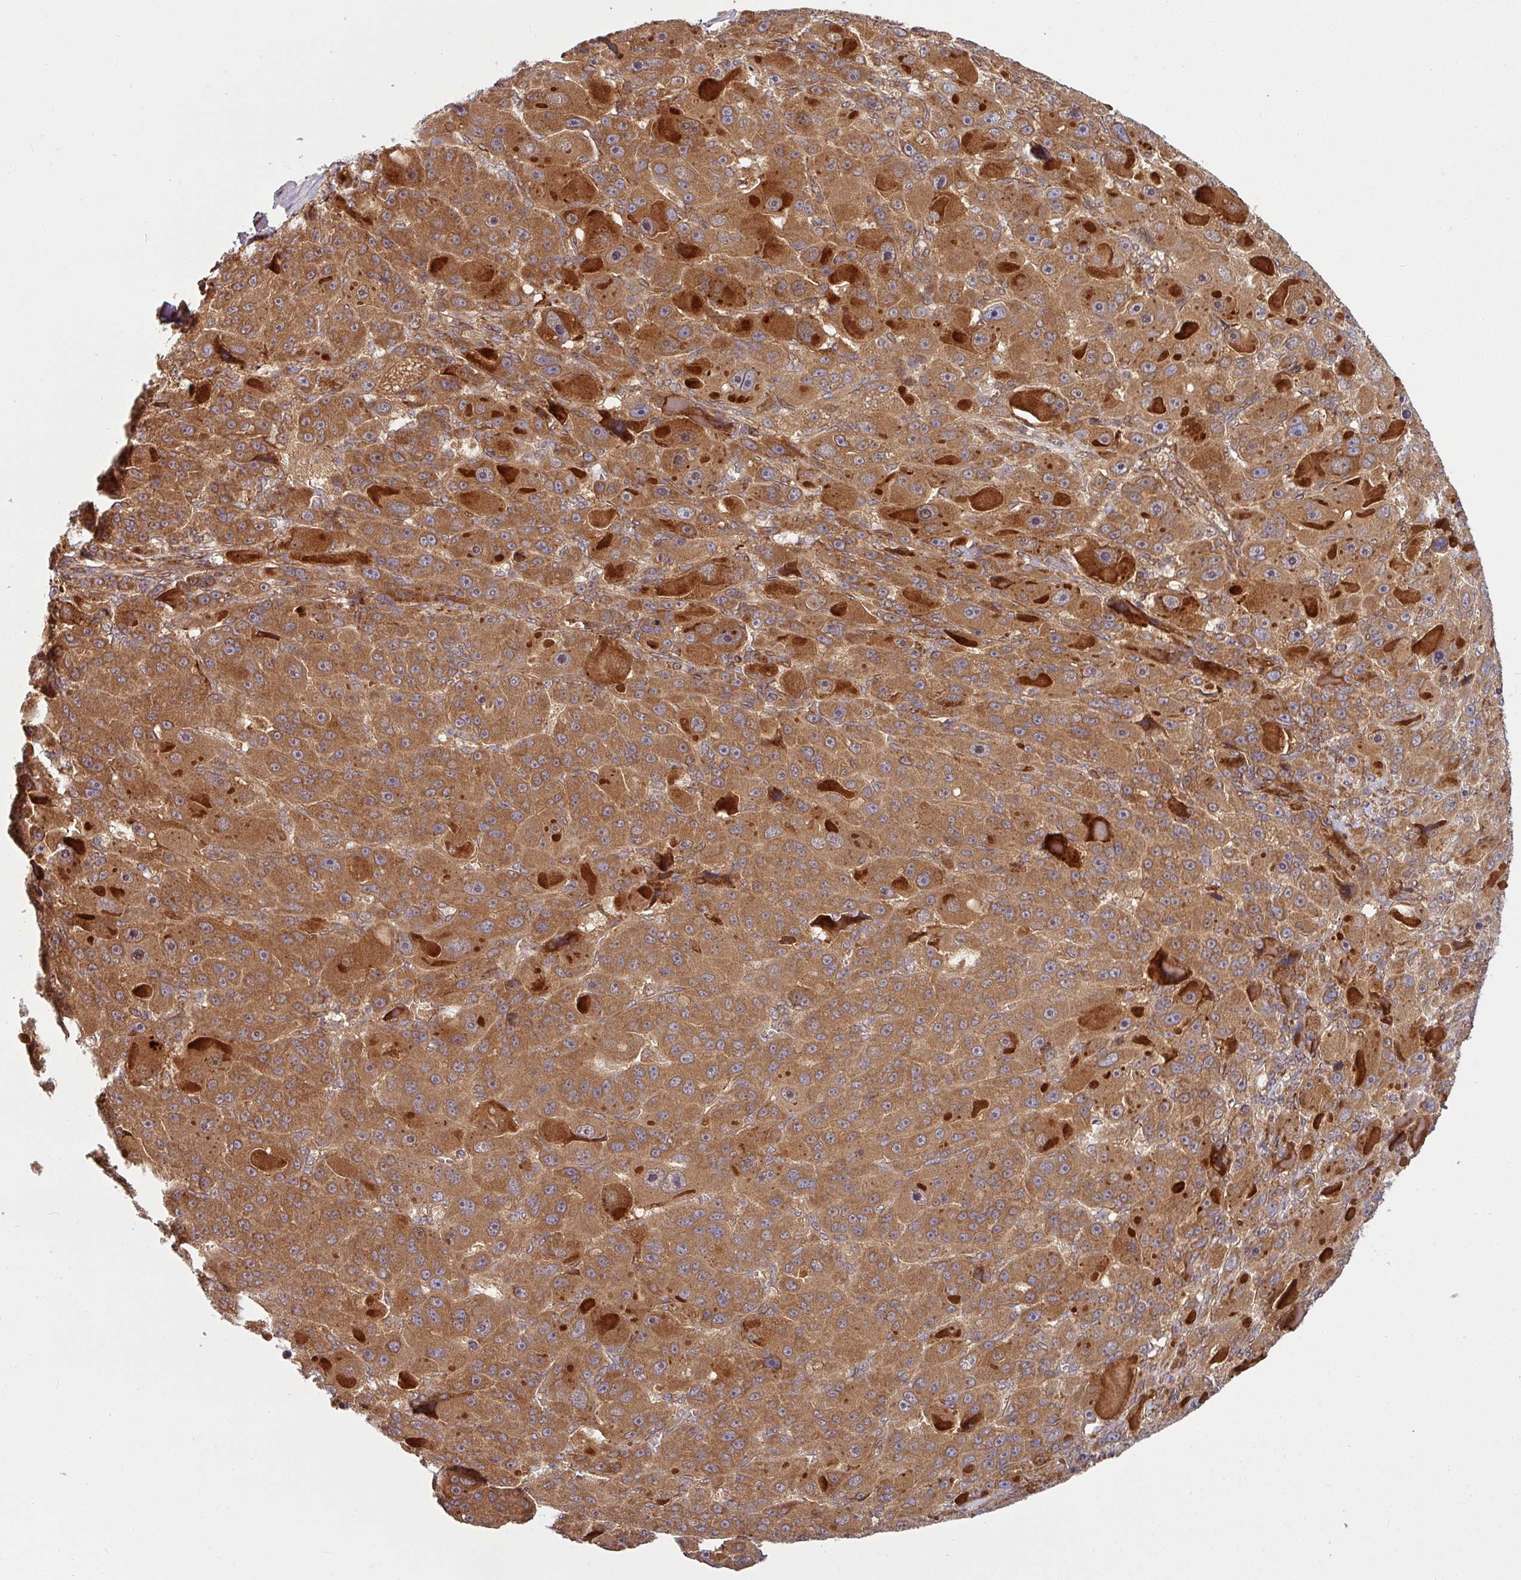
{"staining": {"intensity": "moderate", "quantity": ">75%", "location": "cytoplasmic/membranous"}, "tissue": "liver cancer", "cell_type": "Tumor cells", "image_type": "cancer", "snomed": [{"axis": "morphology", "description": "Carcinoma, Hepatocellular, NOS"}, {"axis": "topography", "description": "Liver"}], "caption": "An immunohistochemistry photomicrograph of tumor tissue is shown. Protein staining in brown shows moderate cytoplasmic/membranous positivity in liver cancer within tumor cells. (DAB IHC with brightfield microscopy, high magnification).", "gene": "RAB5A", "patient": {"sex": "male", "age": 76}}